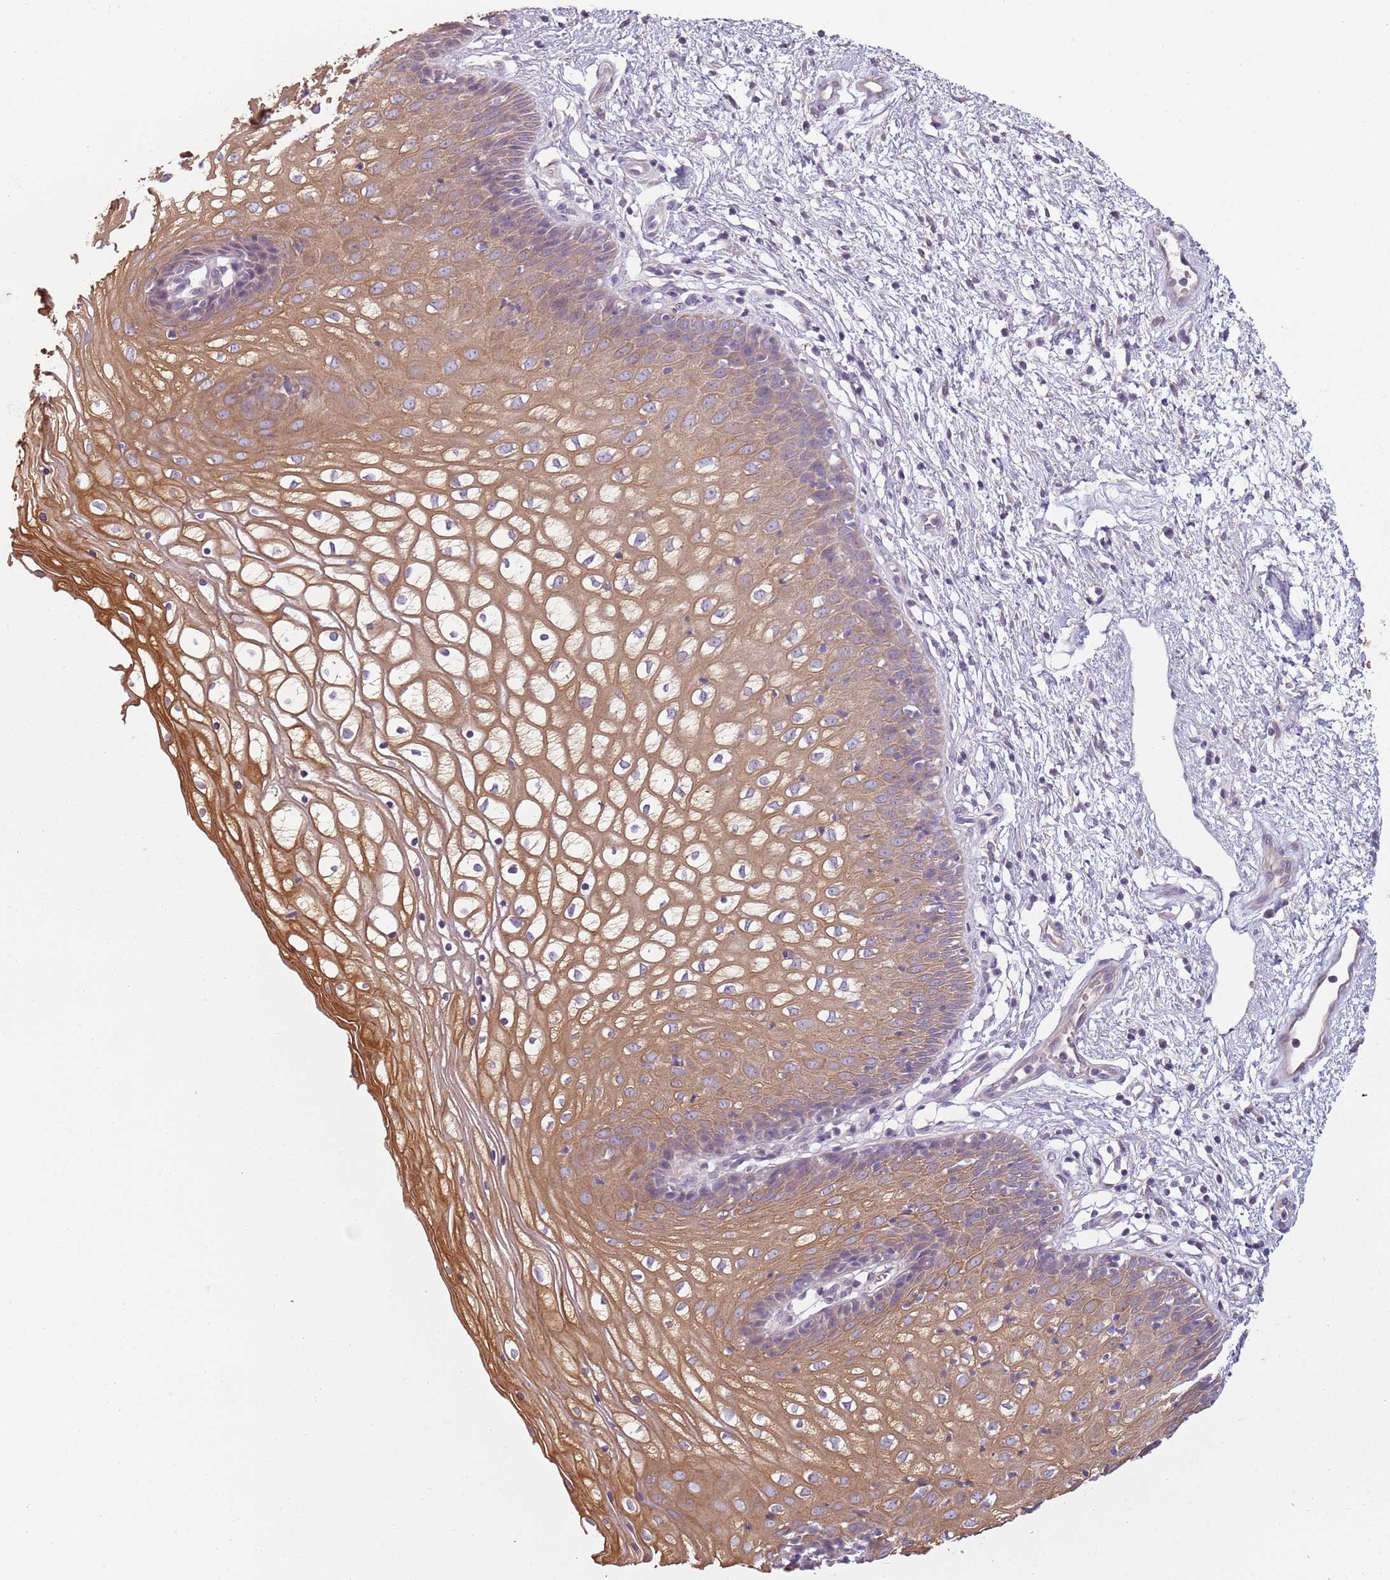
{"staining": {"intensity": "moderate", "quantity": ">75%", "location": "cytoplasmic/membranous"}, "tissue": "vagina", "cell_type": "Squamous epithelial cells", "image_type": "normal", "snomed": [{"axis": "morphology", "description": "Normal tissue, NOS"}, {"axis": "topography", "description": "Vagina"}], "caption": "This image displays IHC staining of unremarkable human vagina, with medium moderate cytoplasmic/membranous staining in about >75% of squamous epithelial cells.", "gene": "TLCD2", "patient": {"sex": "female", "age": 34}}